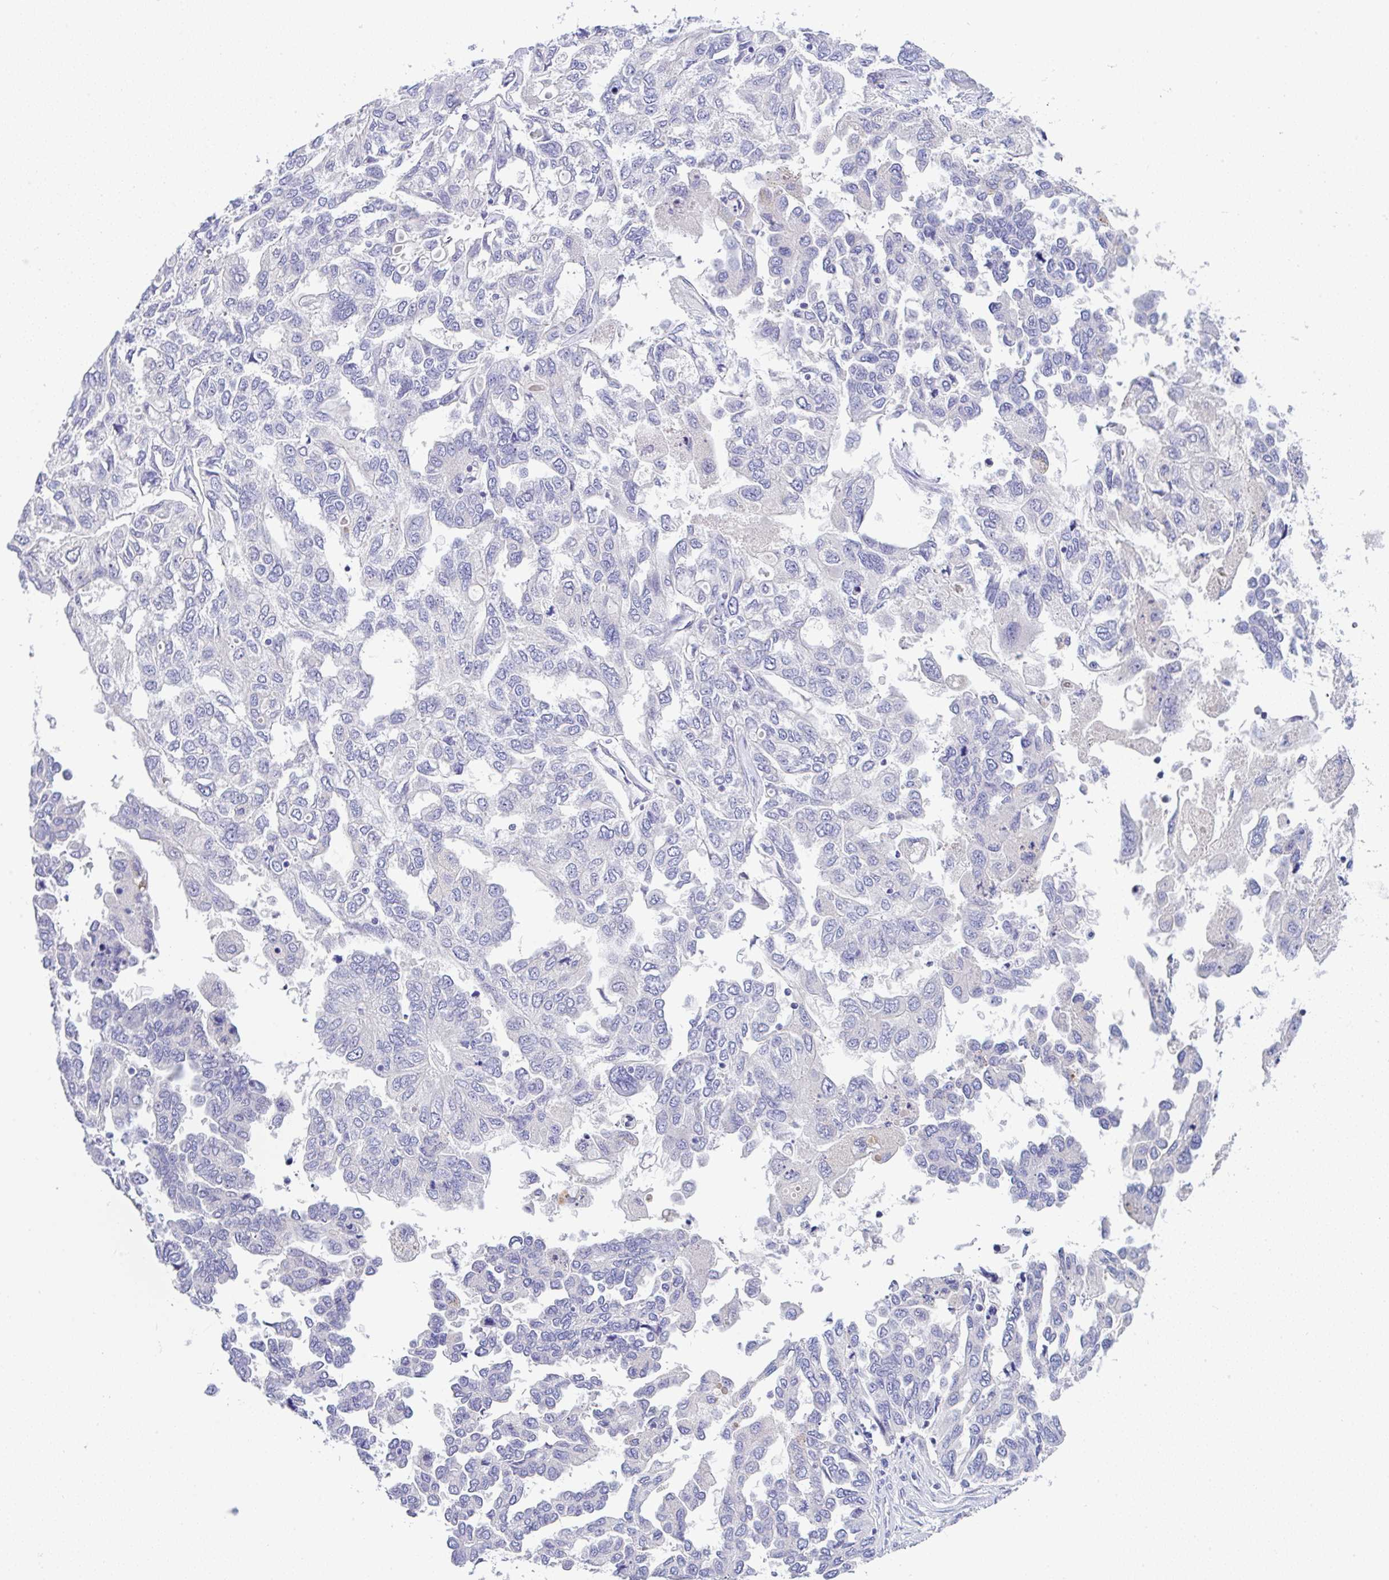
{"staining": {"intensity": "negative", "quantity": "none", "location": "none"}, "tissue": "ovarian cancer", "cell_type": "Tumor cells", "image_type": "cancer", "snomed": [{"axis": "morphology", "description": "Cystadenocarcinoma, serous, NOS"}, {"axis": "topography", "description": "Ovary"}], "caption": "A micrograph of serous cystadenocarcinoma (ovarian) stained for a protein shows no brown staining in tumor cells. The staining is performed using DAB brown chromogen with nuclei counter-stained in using hematoxylin.", "gene": "SERPINE3", "patient": {"sex": "female", "age": 53}}